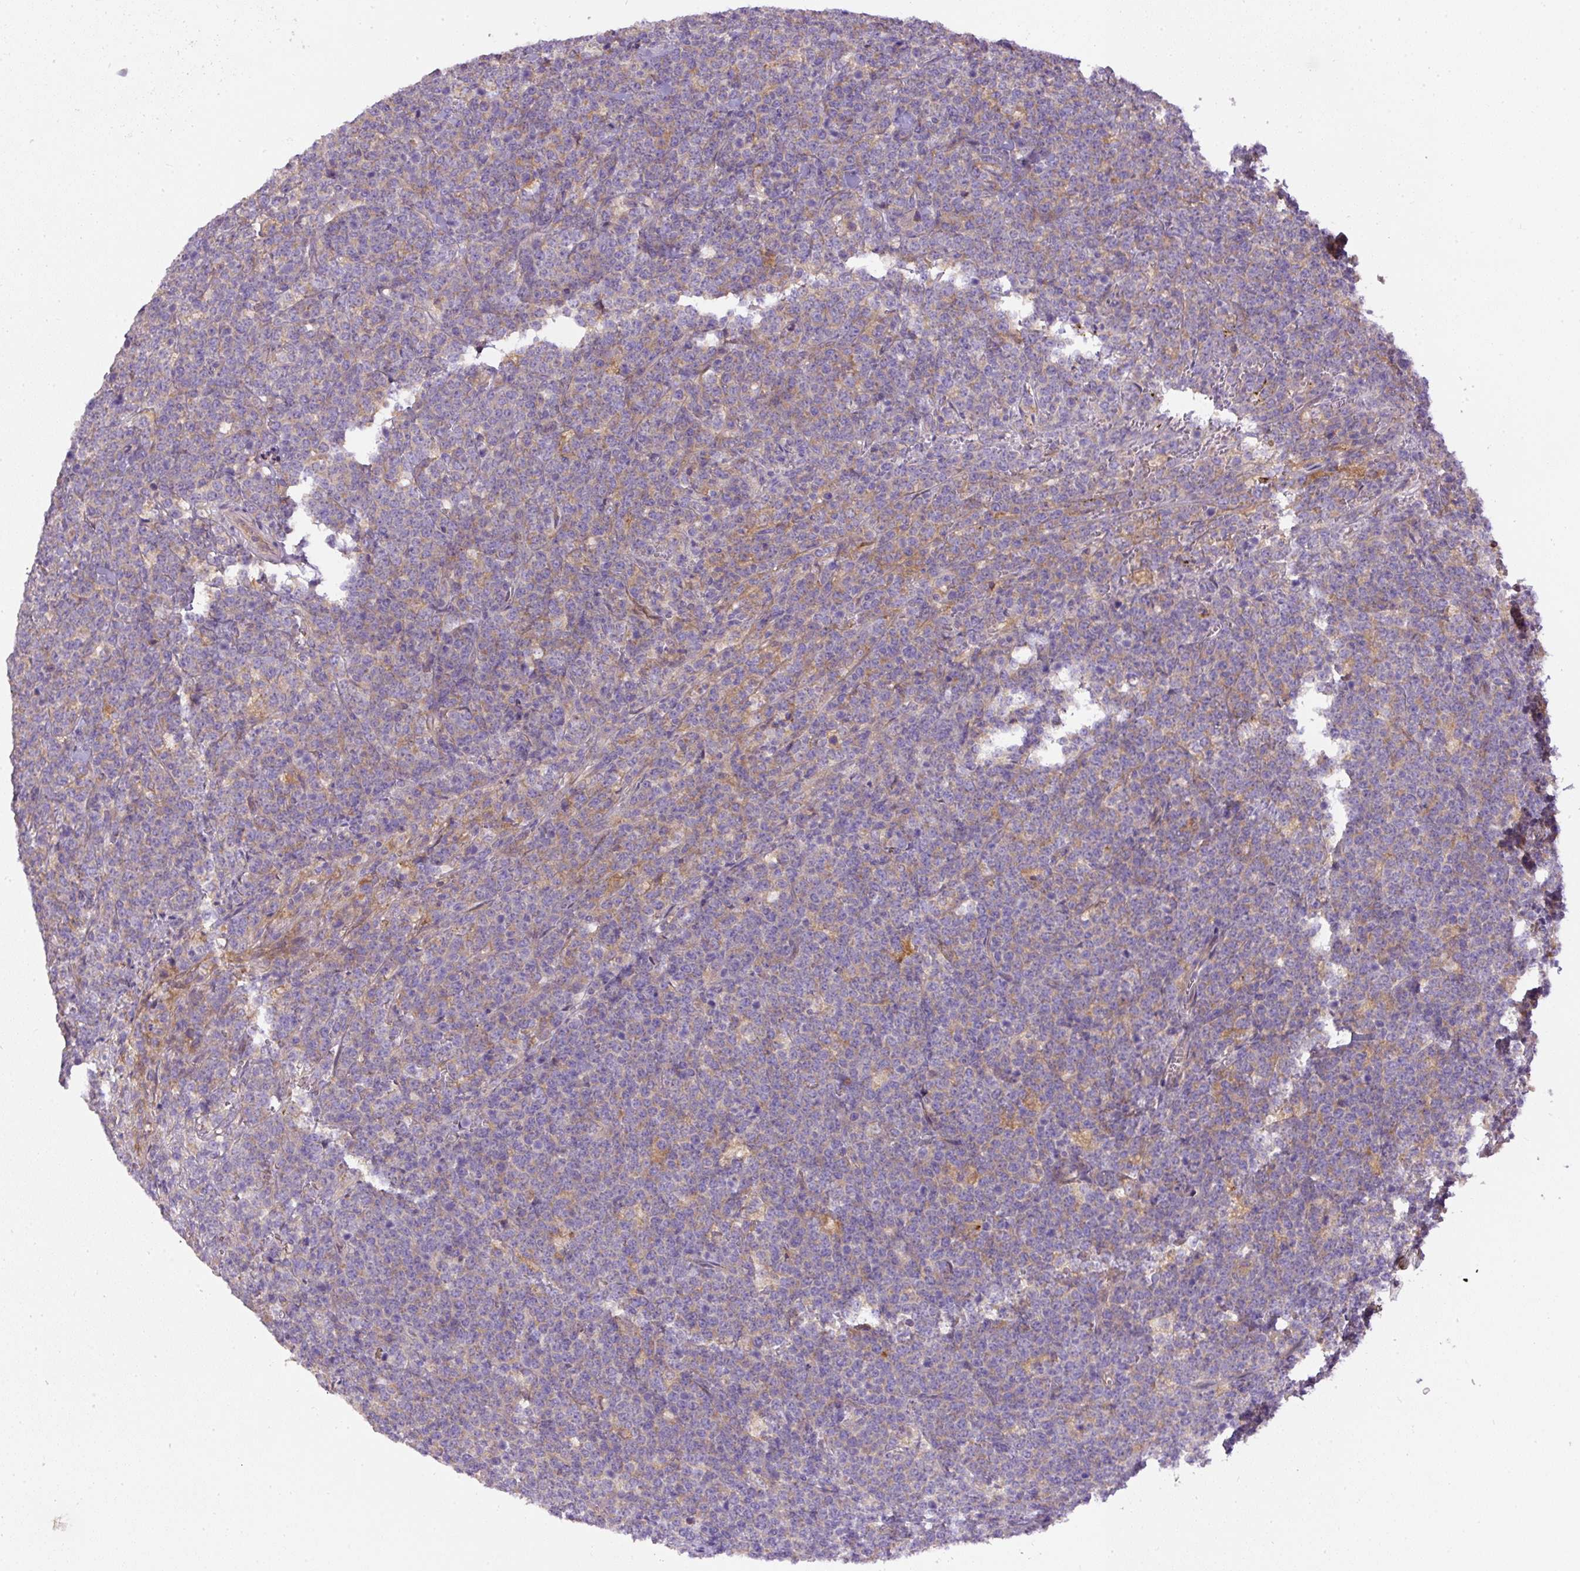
{"staining": {"intensity": "negative", "quantity": "none", "location": "none"}, "tissue": "lymphoma", "cell_type": "Tumor cells", "image_type": "cancer", "snomed": [{"axis": "morphology", "description": "Malignant lymphoma, non-Hodgkin's type, High grade"}, {"axis": "topography", "description": "Small intestine"}, {"axis": "topography", "description": "Colon"}], "caption": "A micrograph of malignant lymphoma, non-Hodgkin's type (high-grade) stained for a protein demonstrates no brown staining in tumor cells.", "gene": "DAPK1", "patient": {"sex": "male", "age": 8}}